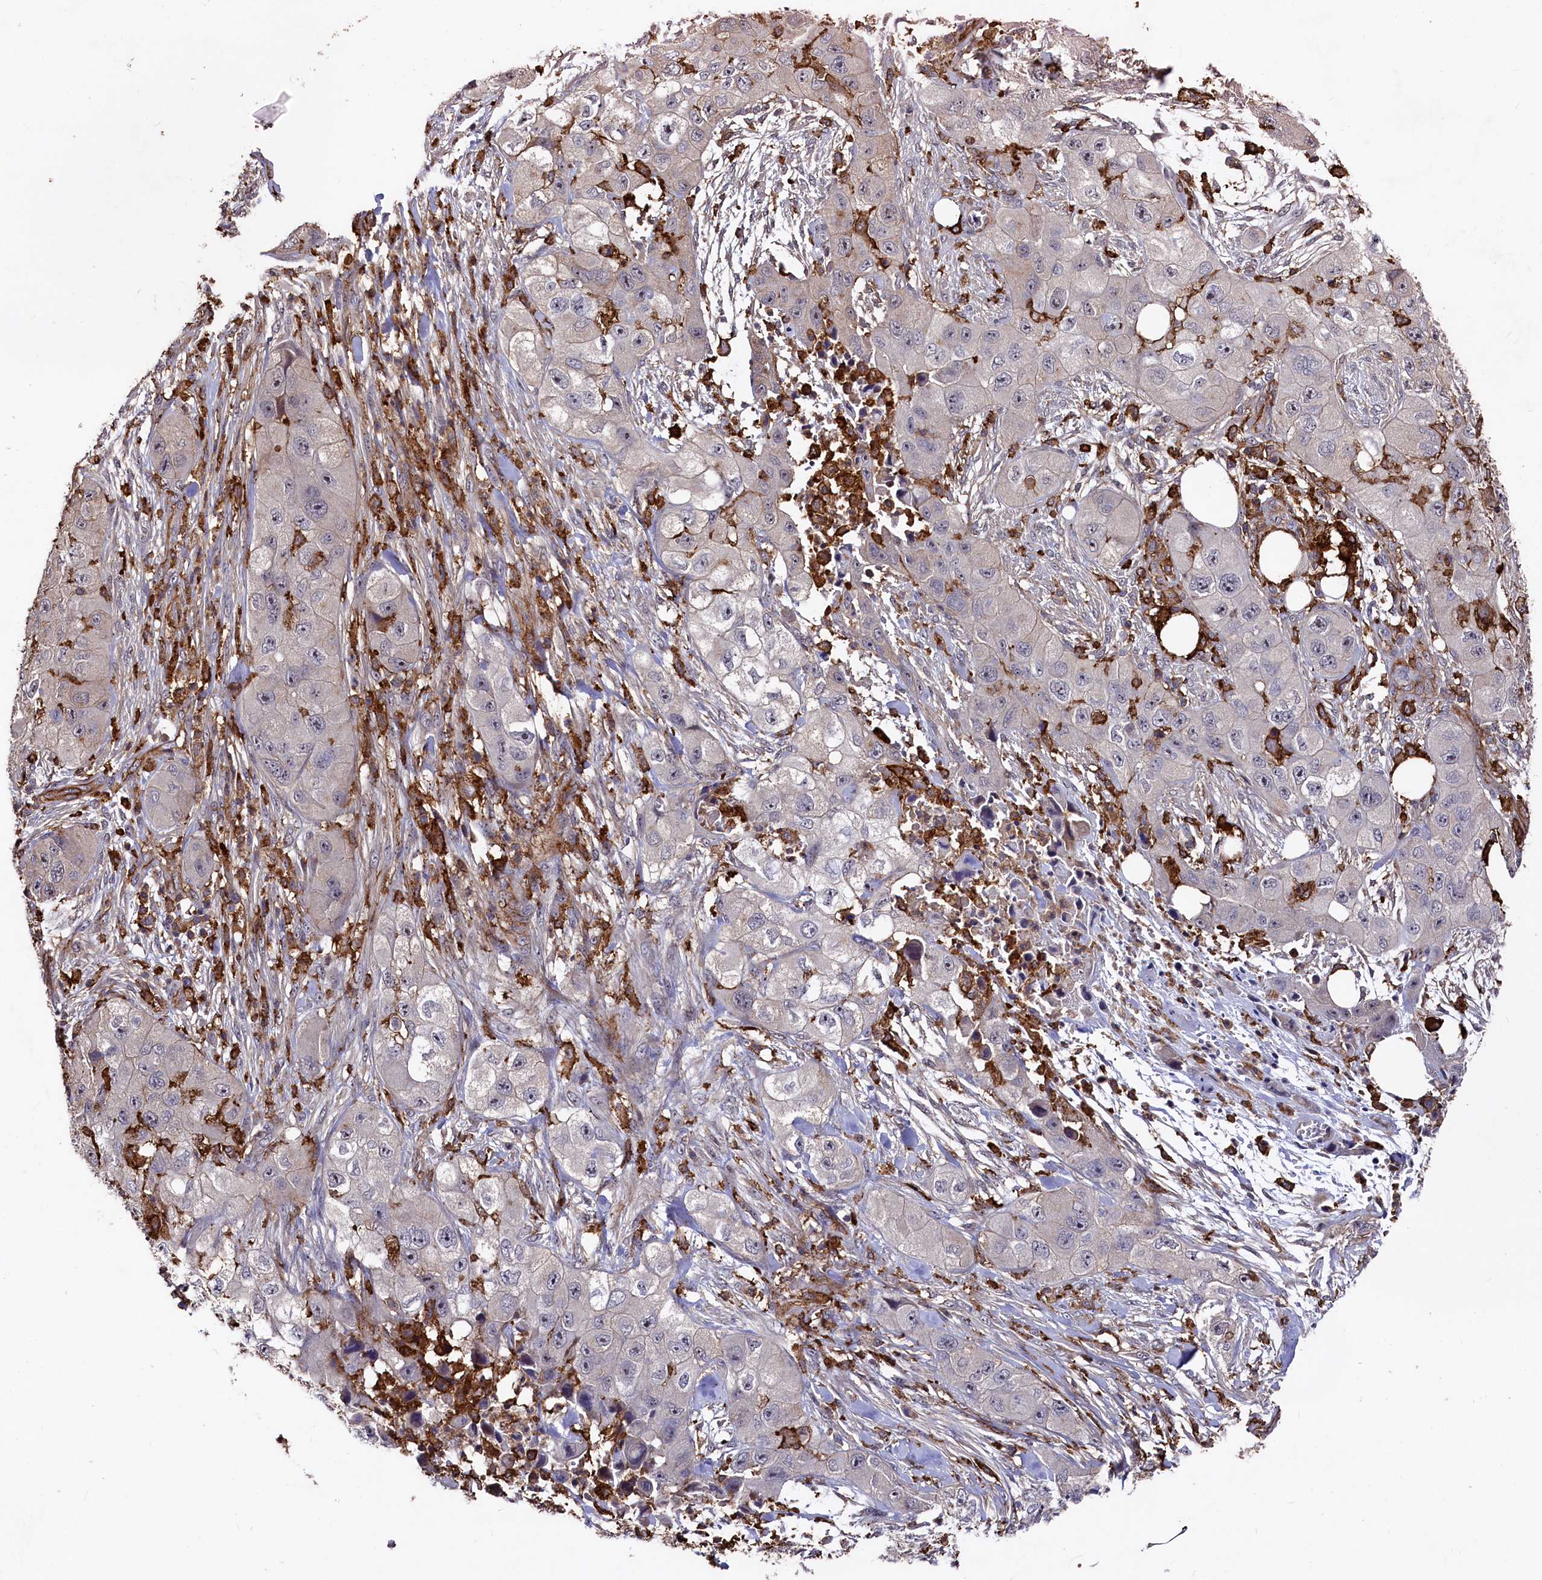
{"staining": {"intensity": "negative", "quantity": "none", "location": "none"}, "tissue": "skin cancer", "cell_type": "Tumor cells", "image_type": "cancer", "snomed": [{"axis": "morphology", "description": "Squamous cell carcinoma, NOS"}, {"axis": "topography", "description": "Skin"}, {"axis": "topography", "description": "Subcutis"}], "caption": "High magnification brightfield microscopy of skin squamous cell carcinoma stained with DAB (3,3'-diaminobenzidine) (brown) and counterstained with hematoxylin (blue): tumor cells show no significant positivity.", "gene": "PLEKHO2", "patient": {"sex": "male", "age": 73}}